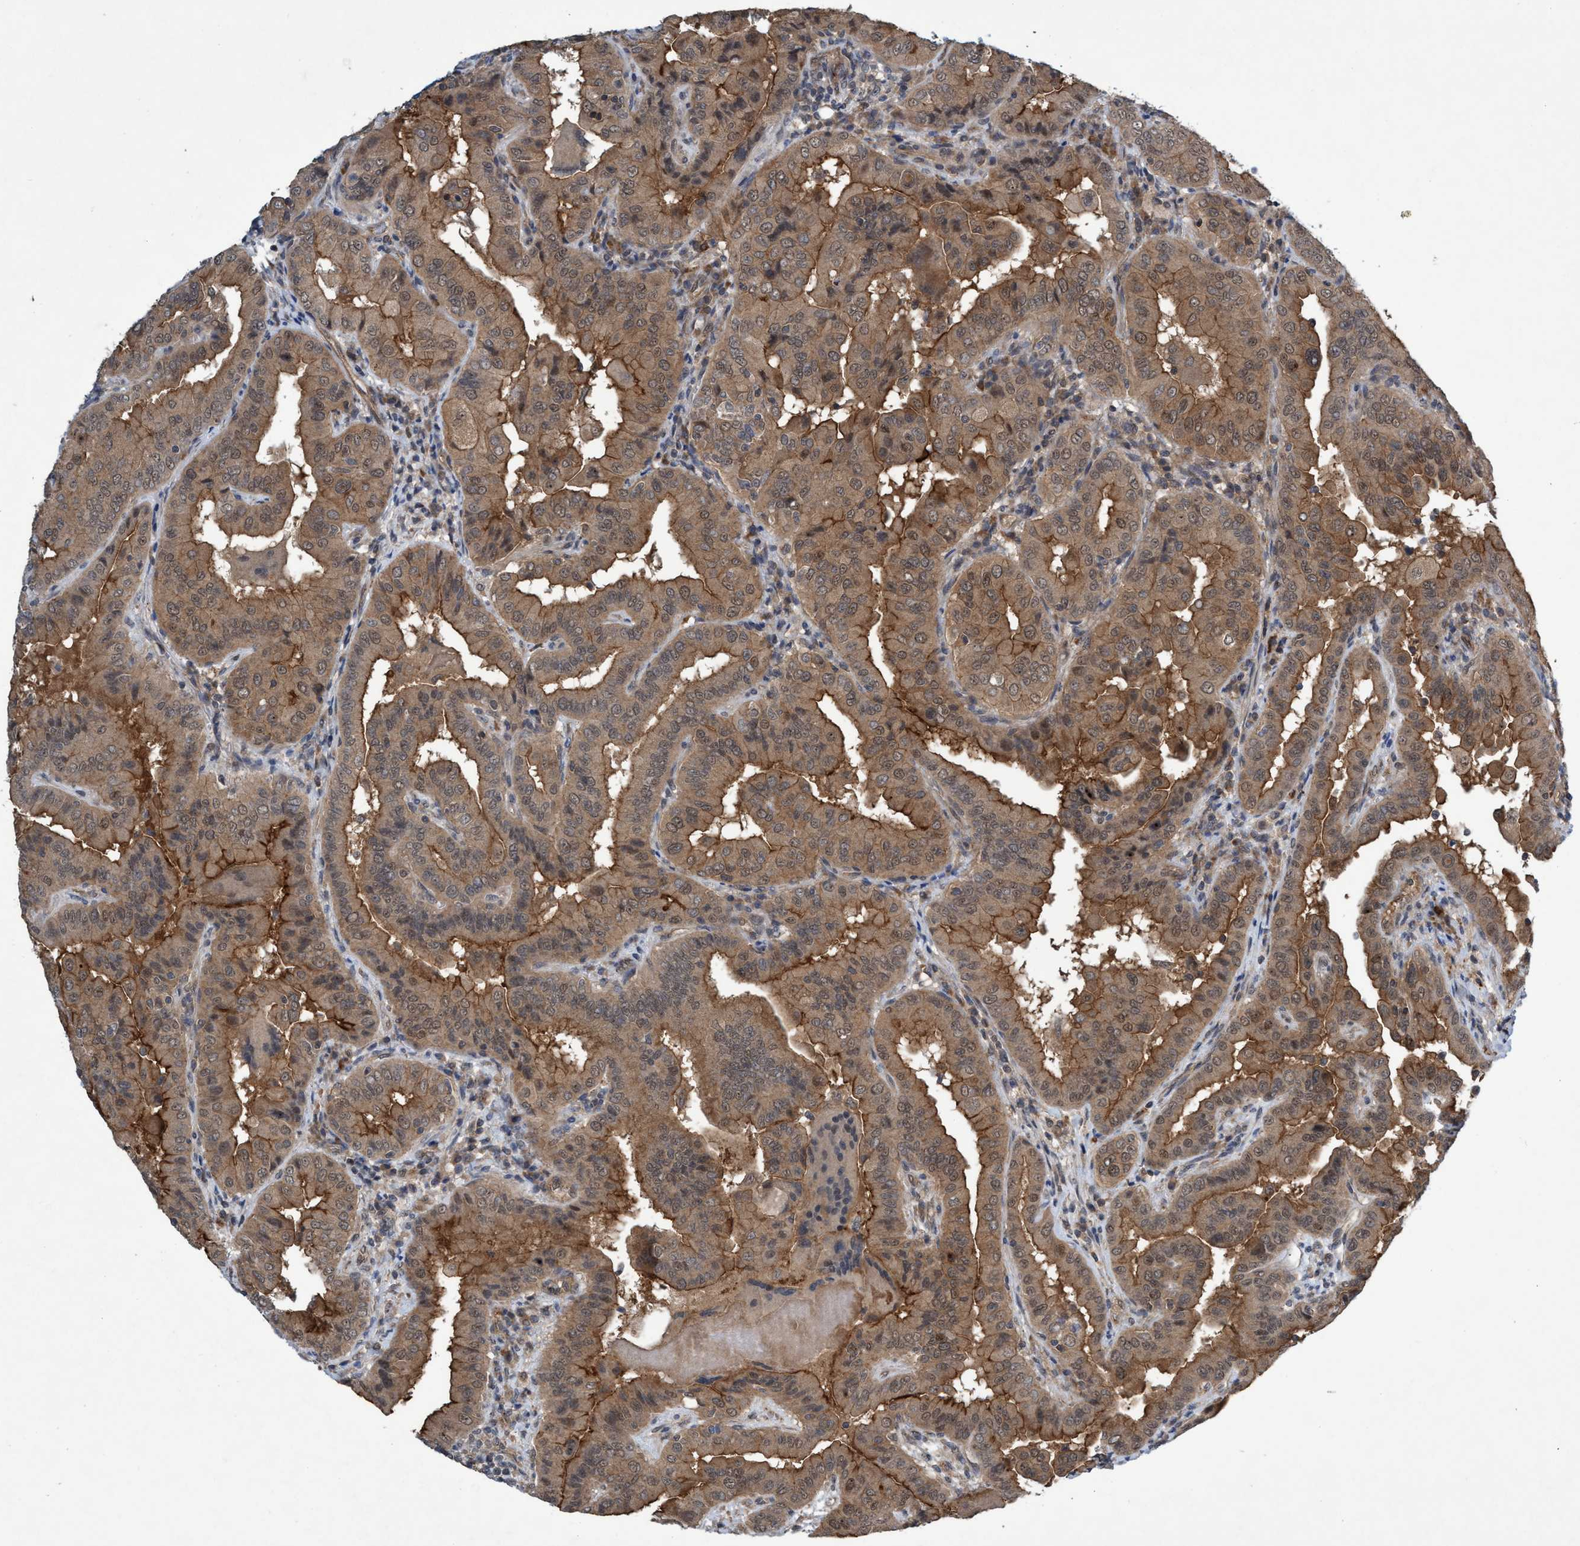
{"staining": {"intensity": "moderate", "quantity": ">75%", "location": "cytoplasmic/membranous"}, "tissue": "thyroid cancer", "cell_type": "Tumor cells", "image_type": "cancer", "snomed": [{"axis": "morphology", "description": "Papillary adenocarcinoma, NOS"}, {"axis": "topography", "description": "Thyroid gland"}], "caption": "Thyroid cancer stained with a brown dye reveals moderate cytoplasmic/membranous positive positivity in about >75% of tumor cells.", "gene": "TRIM65", "patient": {"sex": "male", "age": 33}}